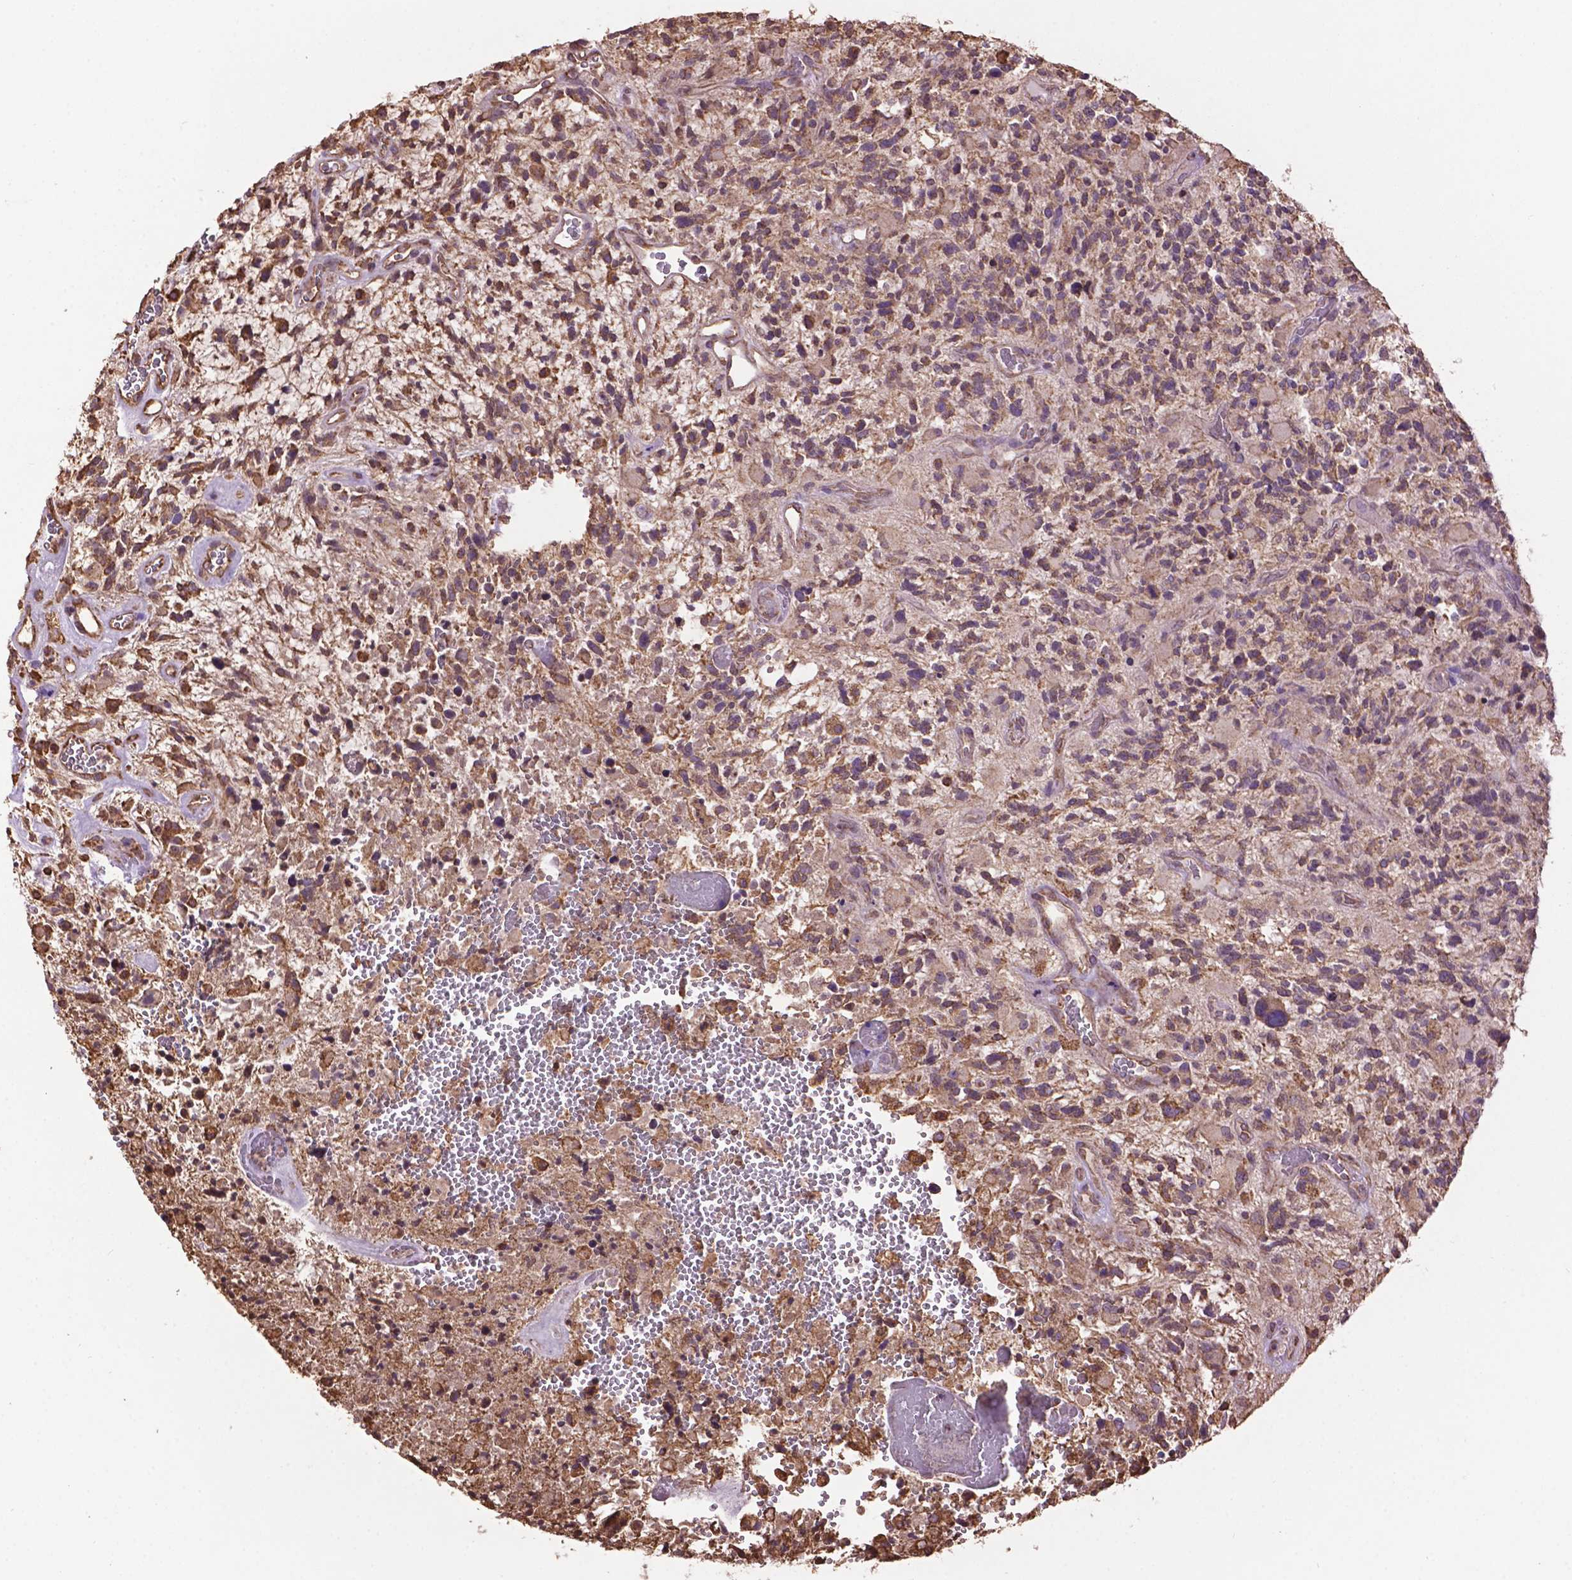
{"staining": {"intensity": "moderate", "quantity": ">75%", "location": "cytoplasmic/membranous"}, "tissue": "glioma", "cell_type": "Tumor cells", "image_type": "cancer", "snomed": [{"axis": "morphology", "description": "Glioma, malignant, High grade"}, {"axis": "topography", "description": "Brain"}], "caption": "A medium amount of moderate cytoplasmic/membranous positivity is present in about >75% of tumor cells in high-grade glioma (malignant) tissue. The protein is stained brown, and the nuclei are stained in blue (DAB (3,3'-diaminobenzidine) IHC with brightfield microscopy, high magnification).", "gene": "PPP2R5E", "patient": {"sex": "female", "age": 71}}